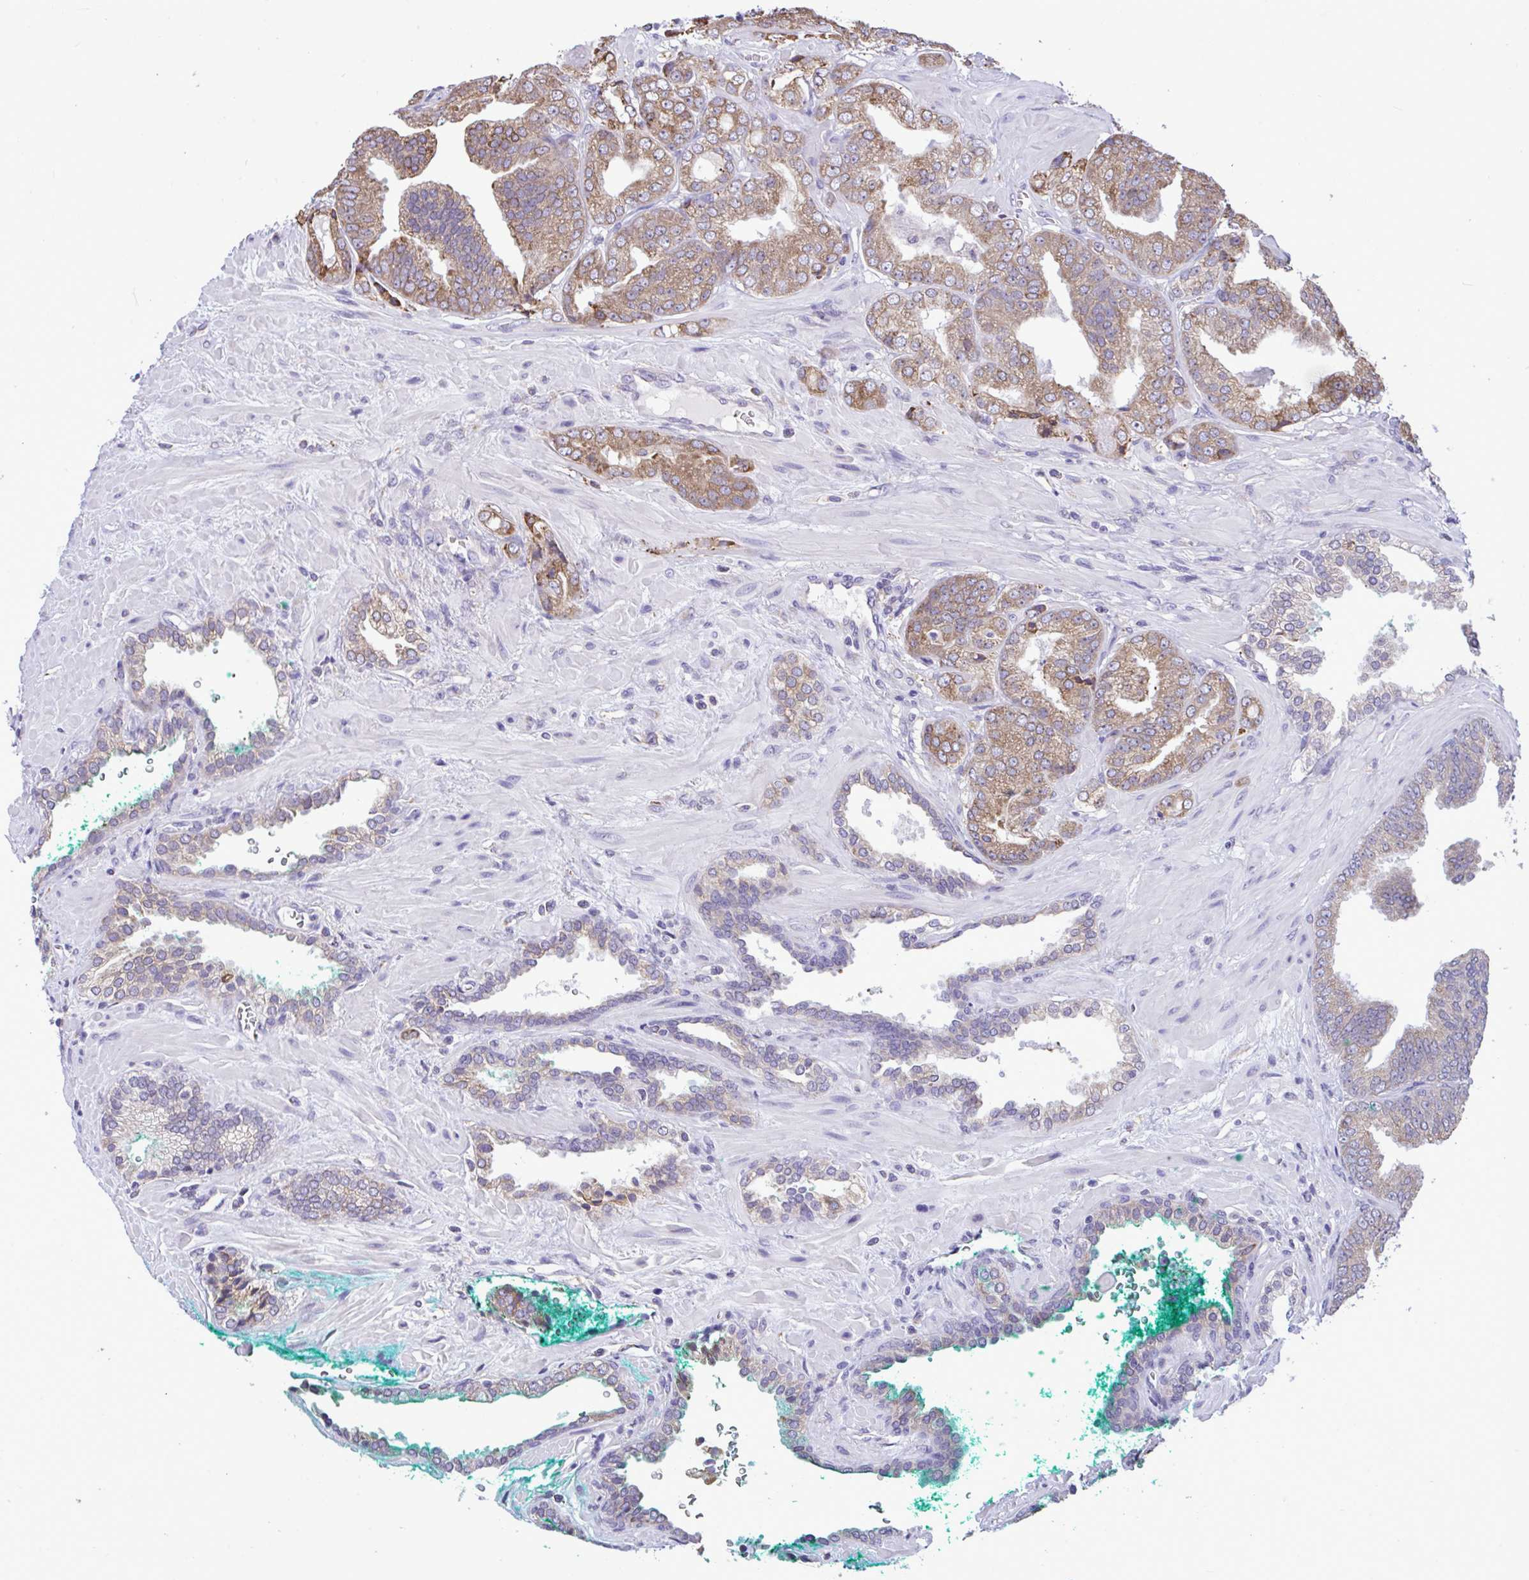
{"staining": {"intensity": "moderate", "quantity": "25%-75%", "location": "cytoplasmic/membranous"}, "tissue": "prostate cancer", "cell_type": "Tumor cells", "image_type": "cancer", "snomed": [{"axis": "morphology", "description": "Adenocarcinoma, High grade"}, {"axis": "topography", "description": "Prostate"}], "caption": "High-magnification brightfield microscopy of prostate cancer (high-grade adenocarcinoma) stained with DAB (brown) and counterstained with hematoxylin (blue). tumor cells exhibit moderate cytoplasmic/membranous staining is seen in about25%-75% of cells.", "gene": "PIGK", "patient": {"sex": "male", "age": 68}}